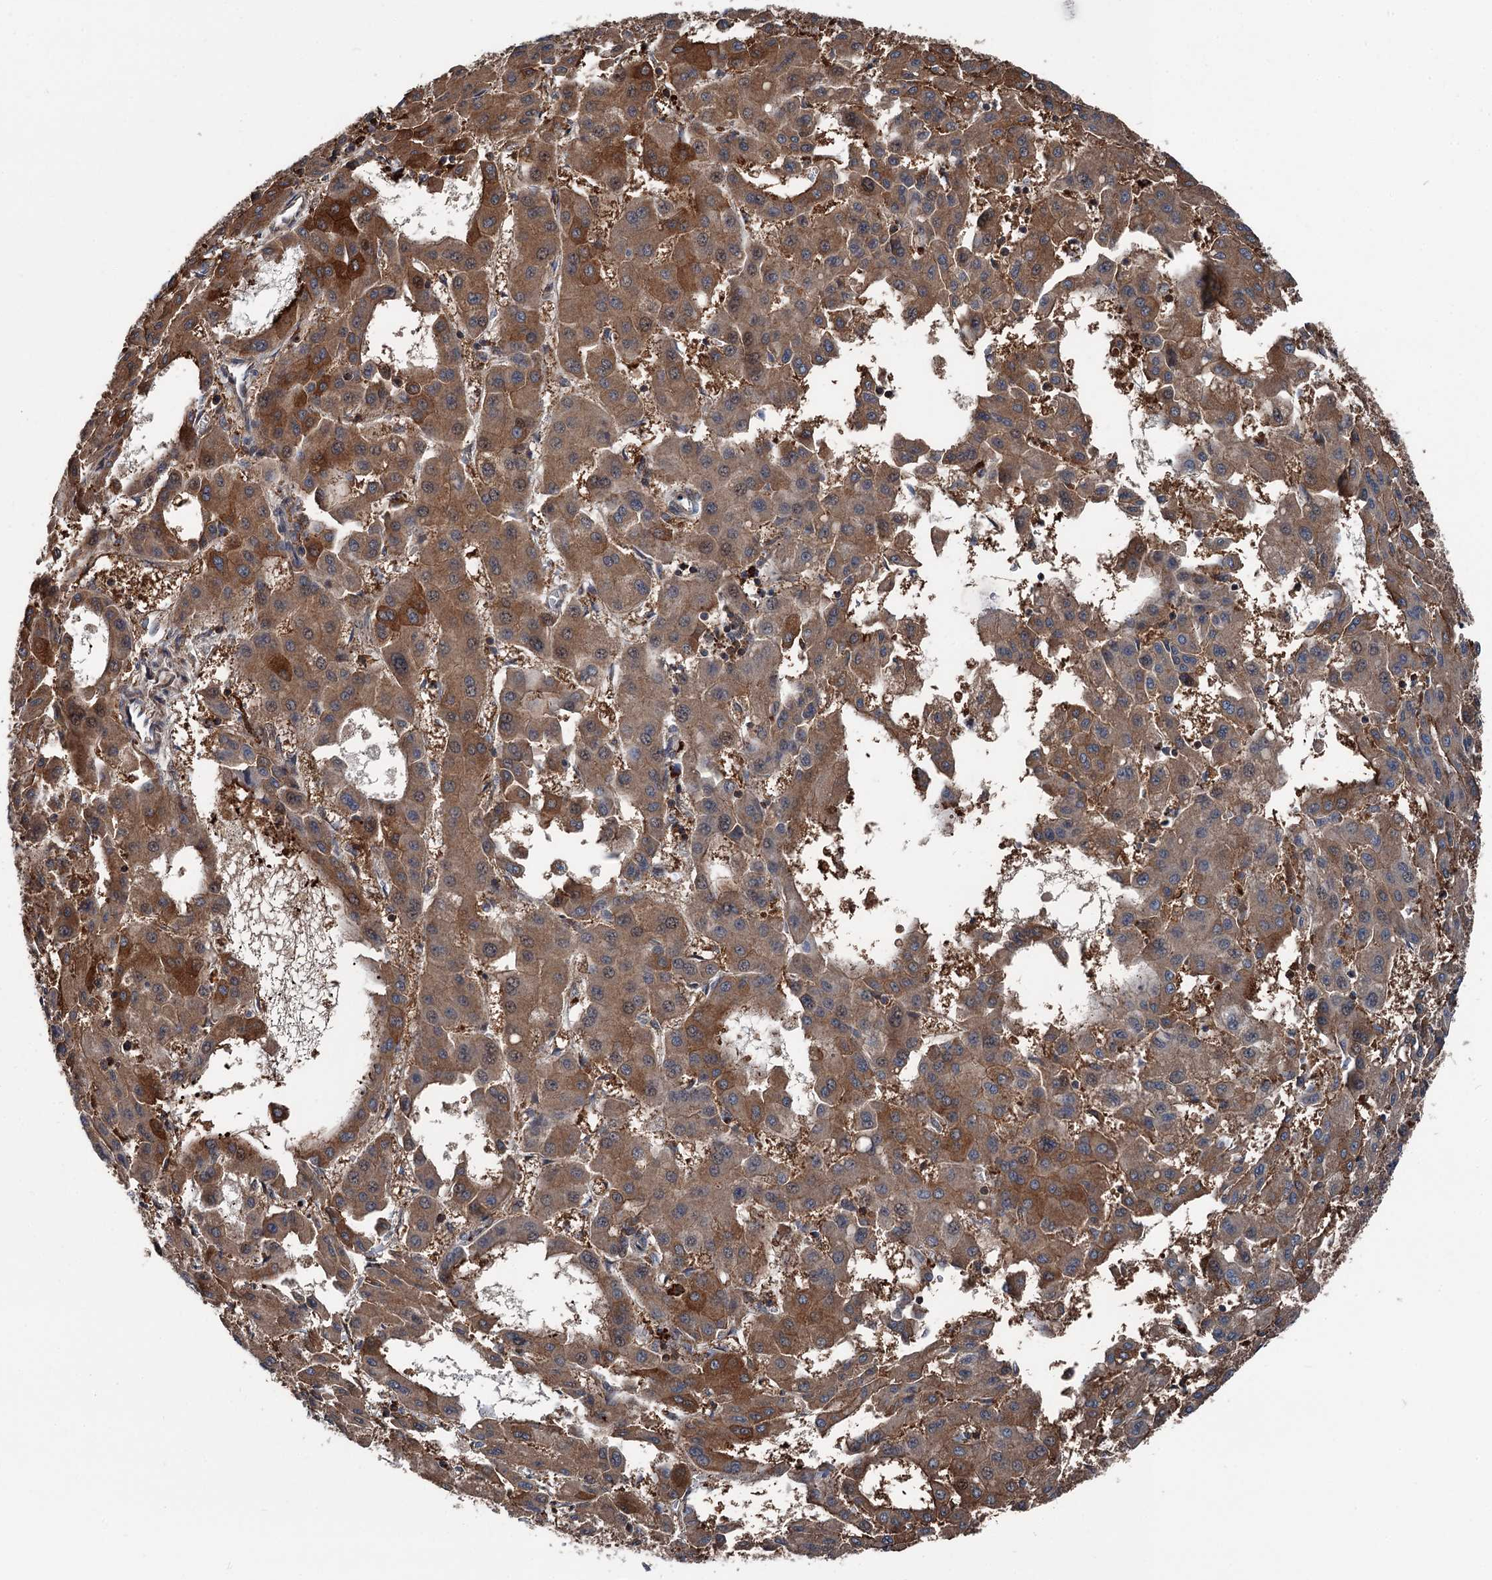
{"staining": {"intensity": "moderate", "quantity": ">75%", "location": "cytoplasmic/membranous"}, "tissue": "liver cancer", "cell_type": "Tumor cells", "image_type": "cancer", "snomed": [{"axis": "morphology", "description": "Carcinoma, Hepatocellular, NOS"}, {"axis": "topography", "description": "Liver"}], "caption": "Tumor cells reveal medium levels of moderate cytoplasmic/membranous staining in about >75% of cells in human liver cancer.", "gene": "POLR1D", "patient": {"sex": "male", "age": 47}}